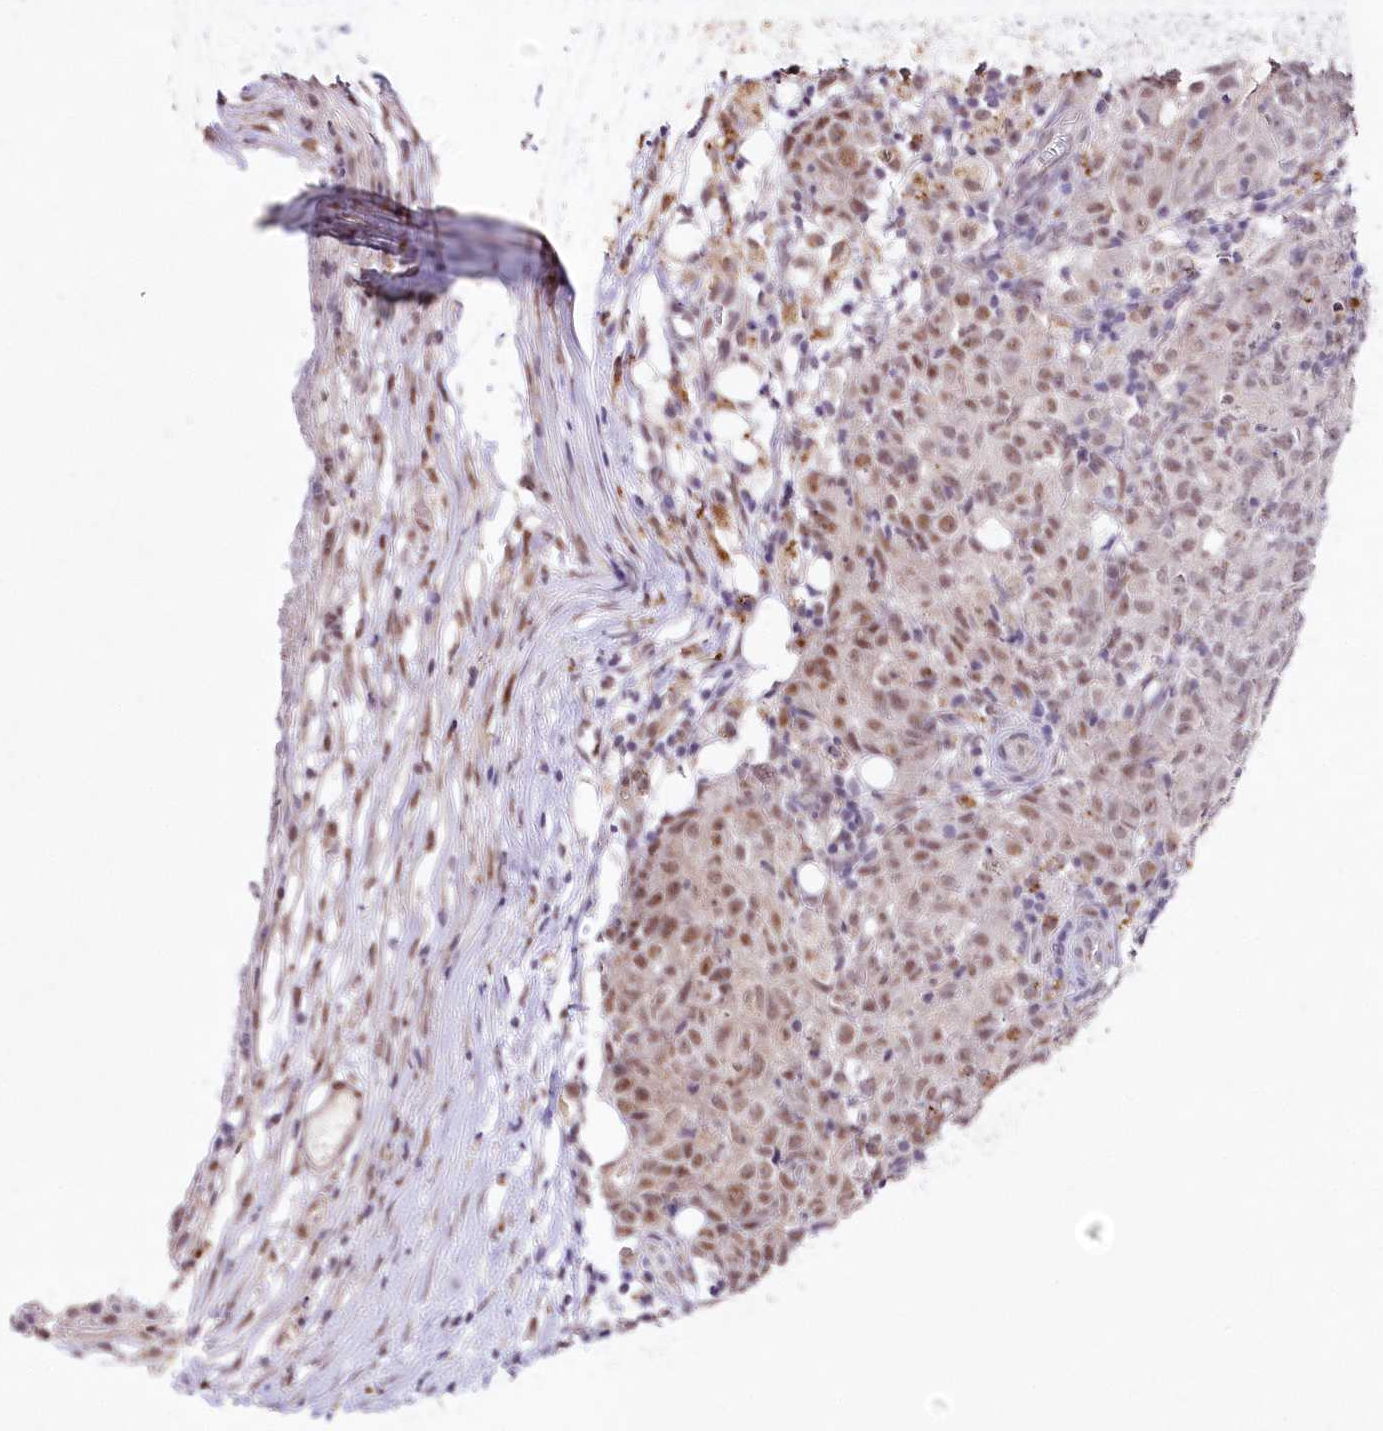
{"staining": {"intensity": "moderate", "quantity": ">75%", "location": "nuclear"}, "tissue": "ovarian cancer", "cell_type": "Tumor cells", "image_type": "cancer", "snomed": [{"axis": "morphology", "description": "Carcinoma, endometroid"}, {"axis": "topography", "description": "Ovary"}], "caption": "Protein staining exhibits moderate nuclear staining in approximately >75% of tumor cells in ovarian cancer (endometroid carcinoma).", "gene": "RBM27", "patient": {"sex": "female", "age": 42}}